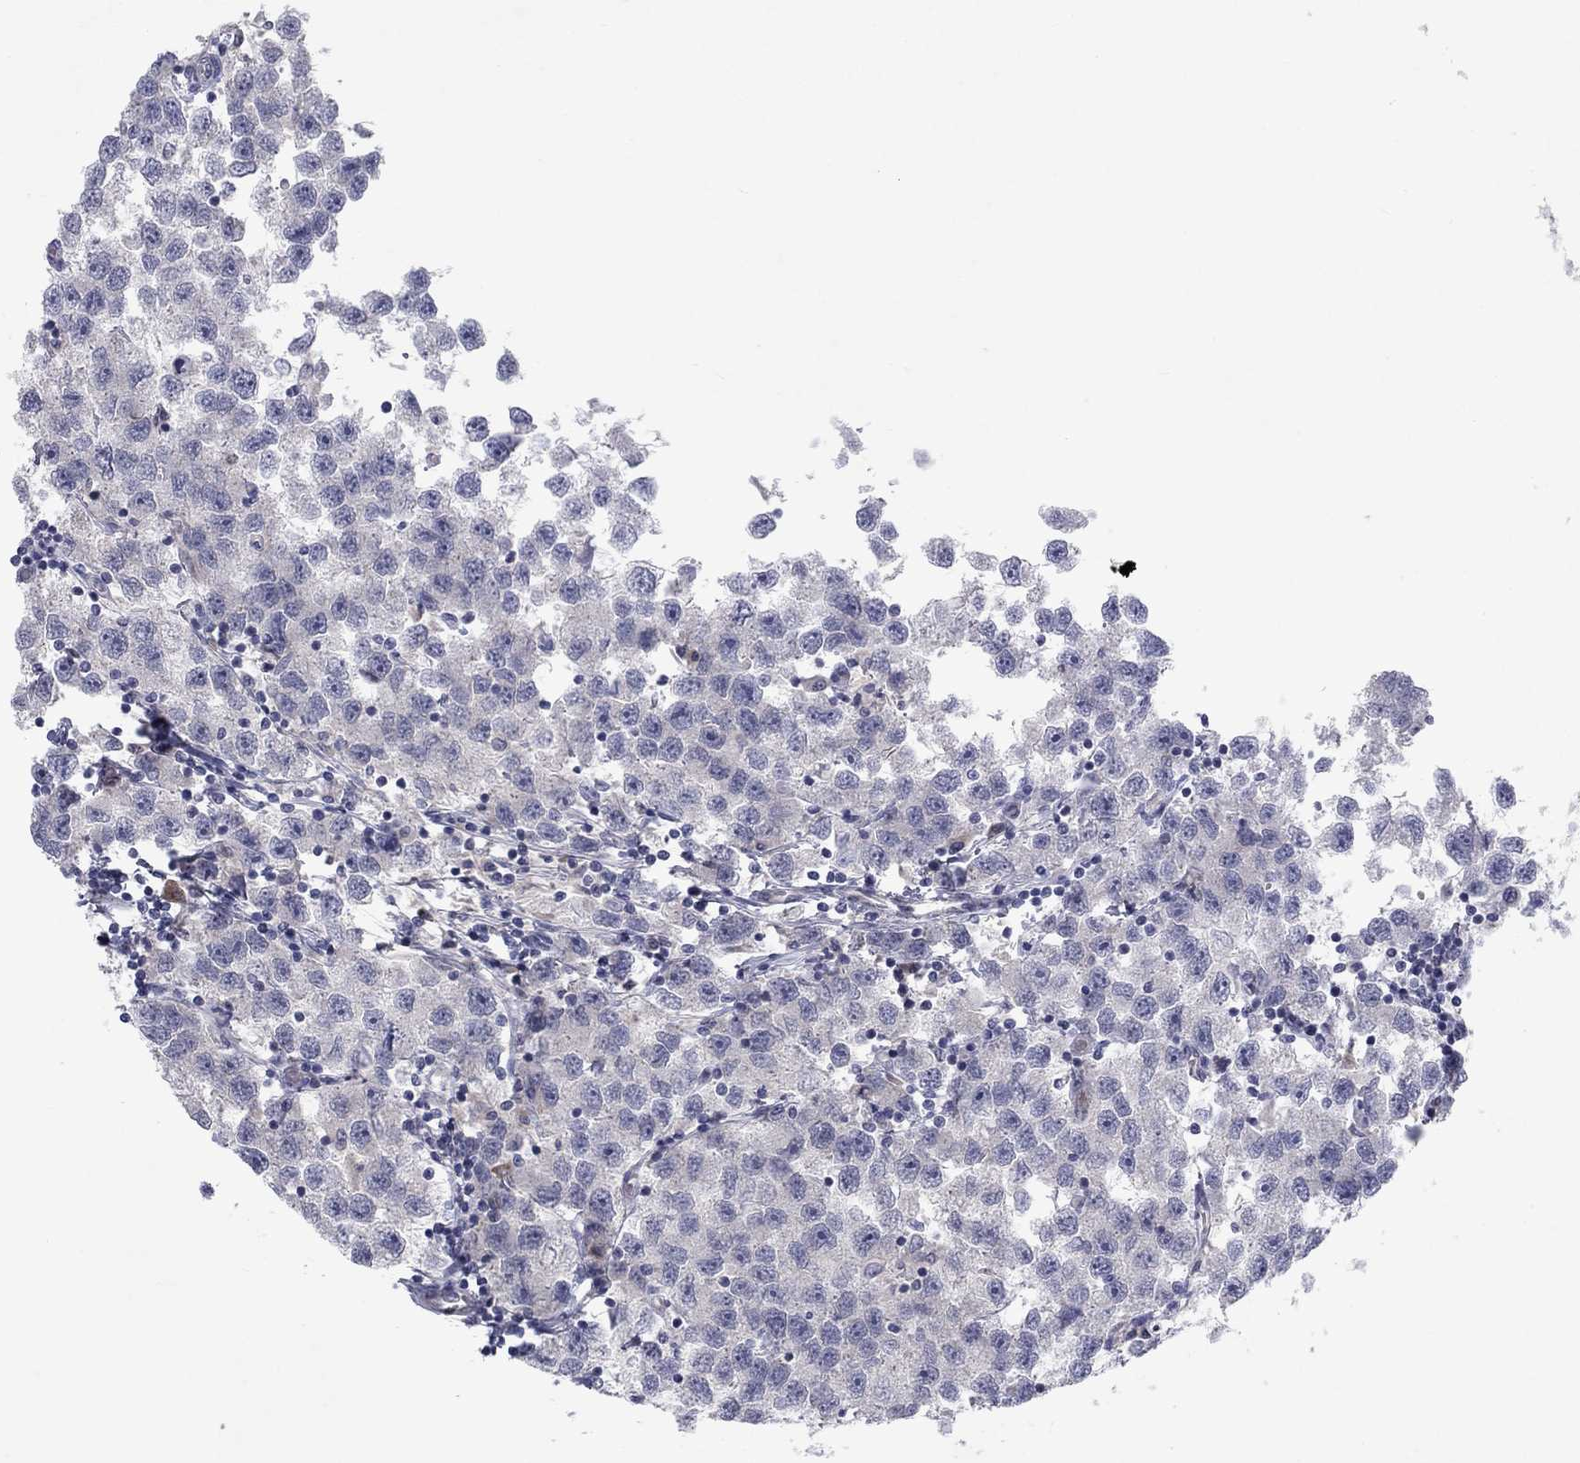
{"staining": {"intensity": "negative", "quantity": "none", "location": "none"}, "tissue": "testis cancer", "cell_type": "Tumor cells", "image_type": "cancer", "snomed": [{"axis": "morphology", "description": "Seminoma, NOS"}, {"axis": "topography", "description": "Testis"}], "caption": "This is a histopathology image of immunohistochemistry staining of testis seminoma, which shows no positivity in tumor cells.", "gene": "CACNA1A", "patient": {"sex": "male", "age": 26}}